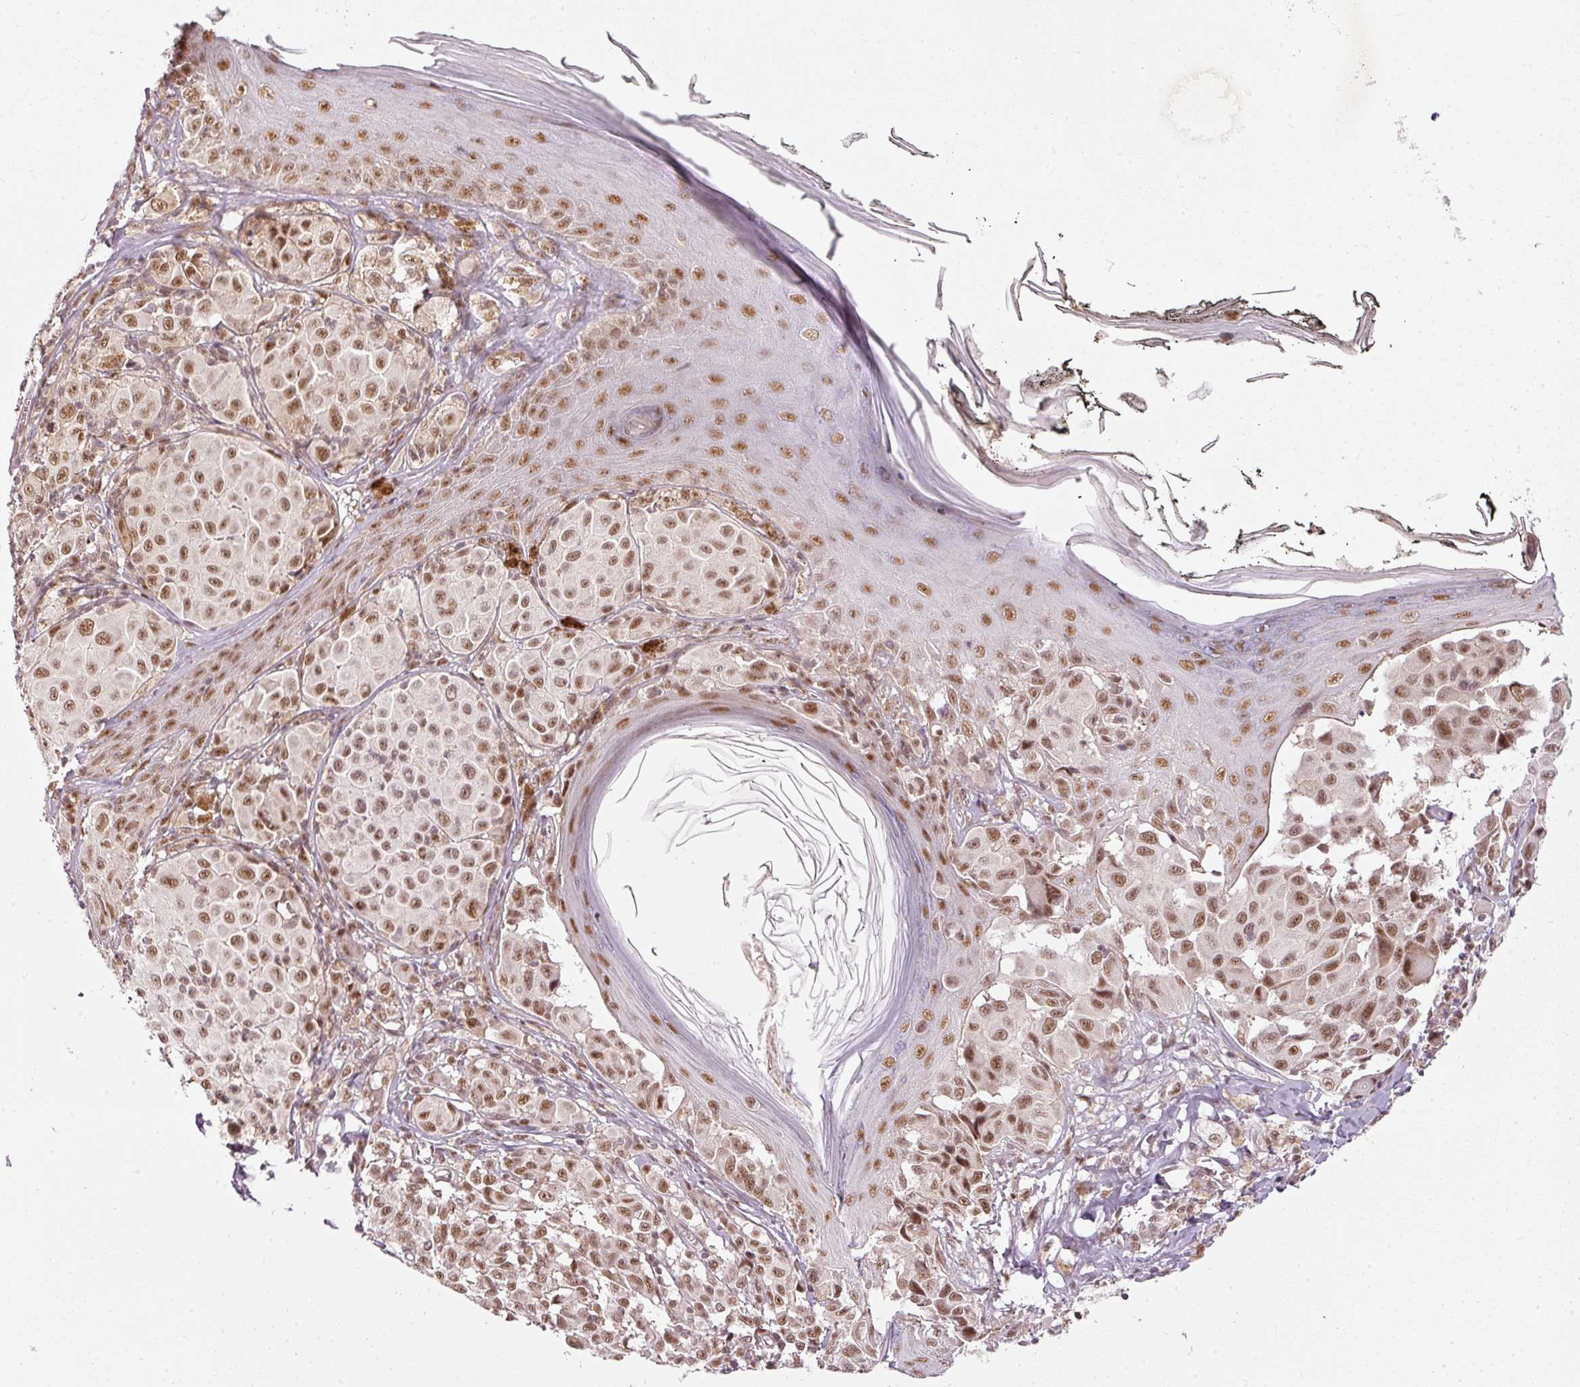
{"staining": {"intensity": "moderate", "quantity": ">75%", "location": "nuclear"}, "tissue": "melanoma", "cell_type": "Tumor cells", "image_type": "cancer", "snomed": [{"axis": "morphology", "description": "Malignant melanoma, NOS"}, {"axis": "topography", "description": "Skin"}], "caption": "Brown immunohistochemical staining in human melanoma reveals moderate nuclear staining in approximately >75% of tumor cells. (DAB = brown stain, brightfield microscopy at high magnification).", "gene": "THOC6", "patient": {"sex": "female", "age": 43}}